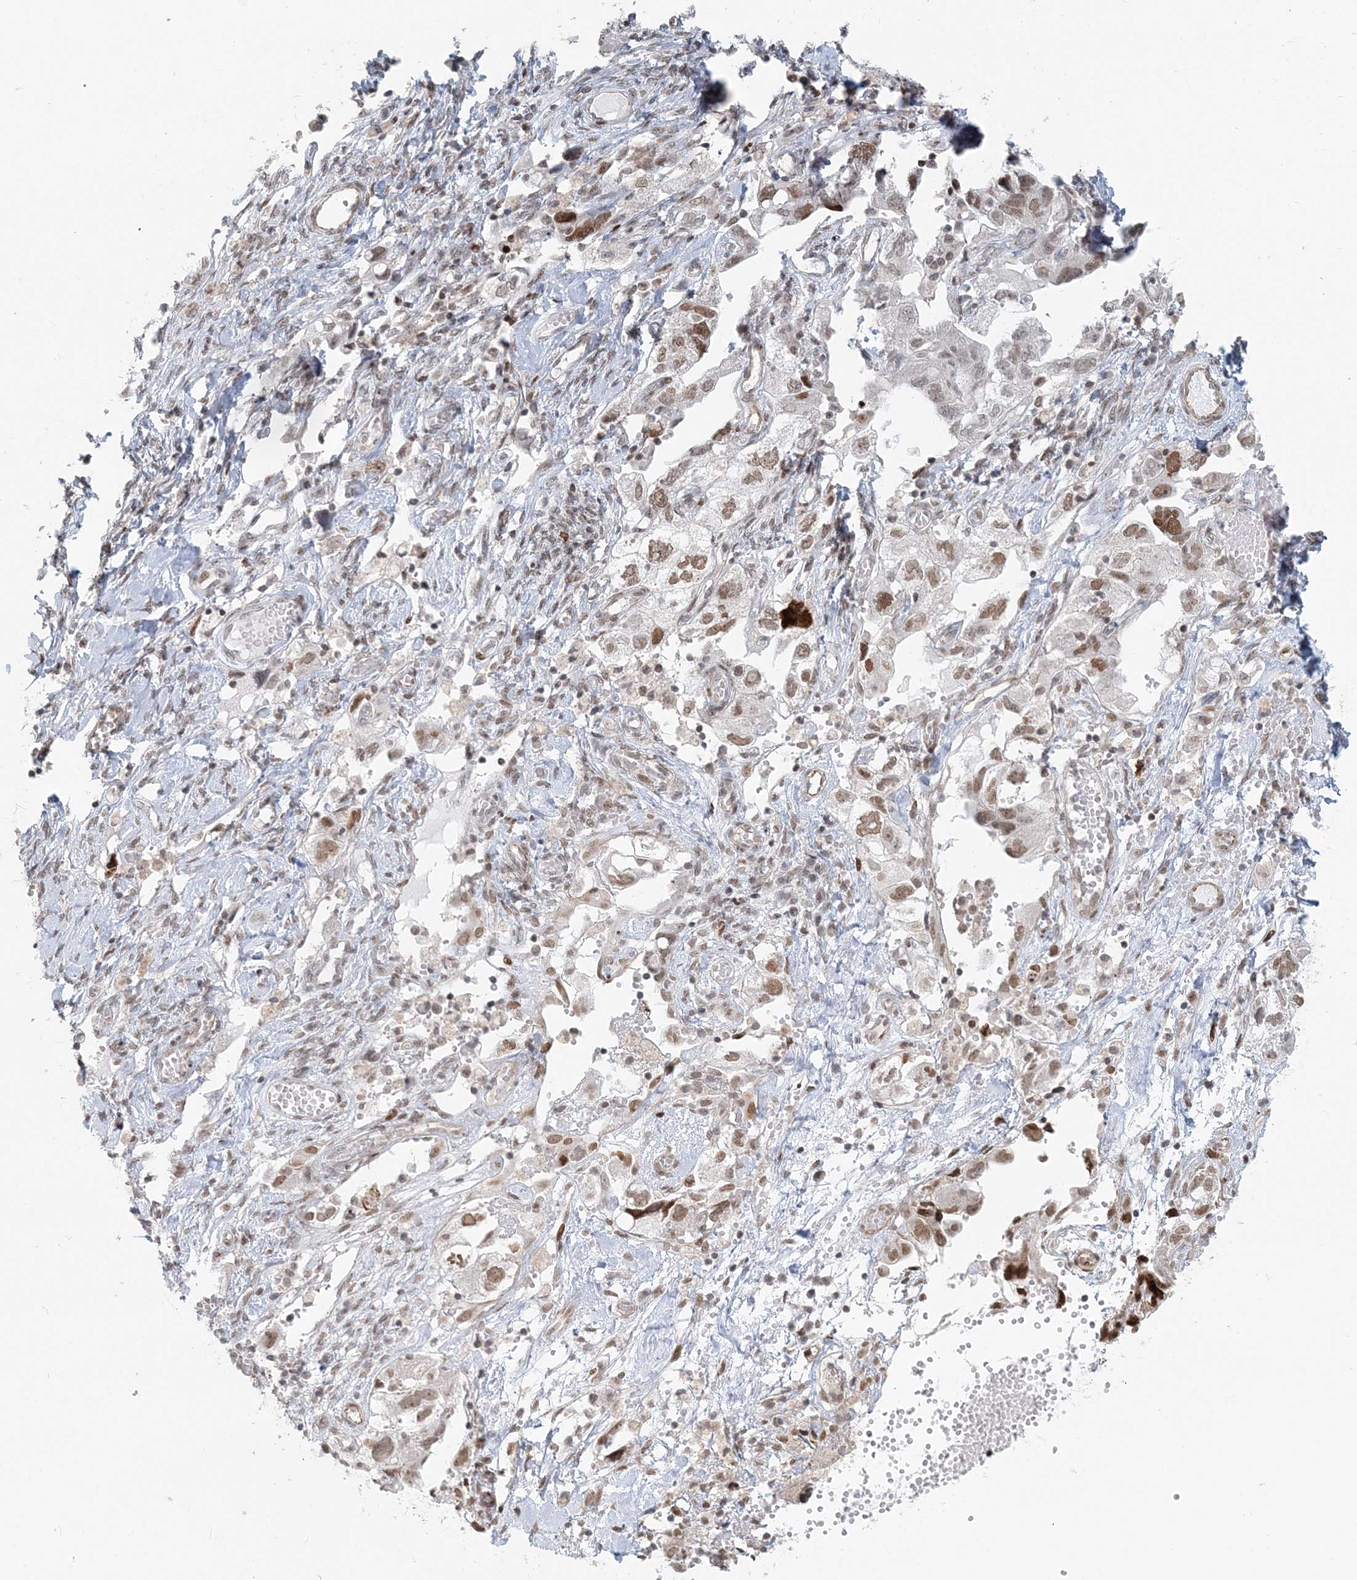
{"staining": {"intensity": "moderate", "quantity": "25%-75%", "location": "nuclear"}, "tissue": "ovarian cancer", "cell_type": "Tumor cells", "image_type": "cancer", "snomed": [{"axis": "morphology", "description": "Carcinoma, NOS"}, {"axis": "morphology", "description": "Cystadenocarcinoma, serous, NOS"}, {"axis": "topography", "description": "Ovary"}], "caption": "Immunohistochemical staining of human ovarian serous cystadenocarcinoma displays medium levels of moderate nuclear expression in about 25%-75% of tumor cells.", "gene": "BAZ1B", "patient": {"sex": "female", "age": 69}}